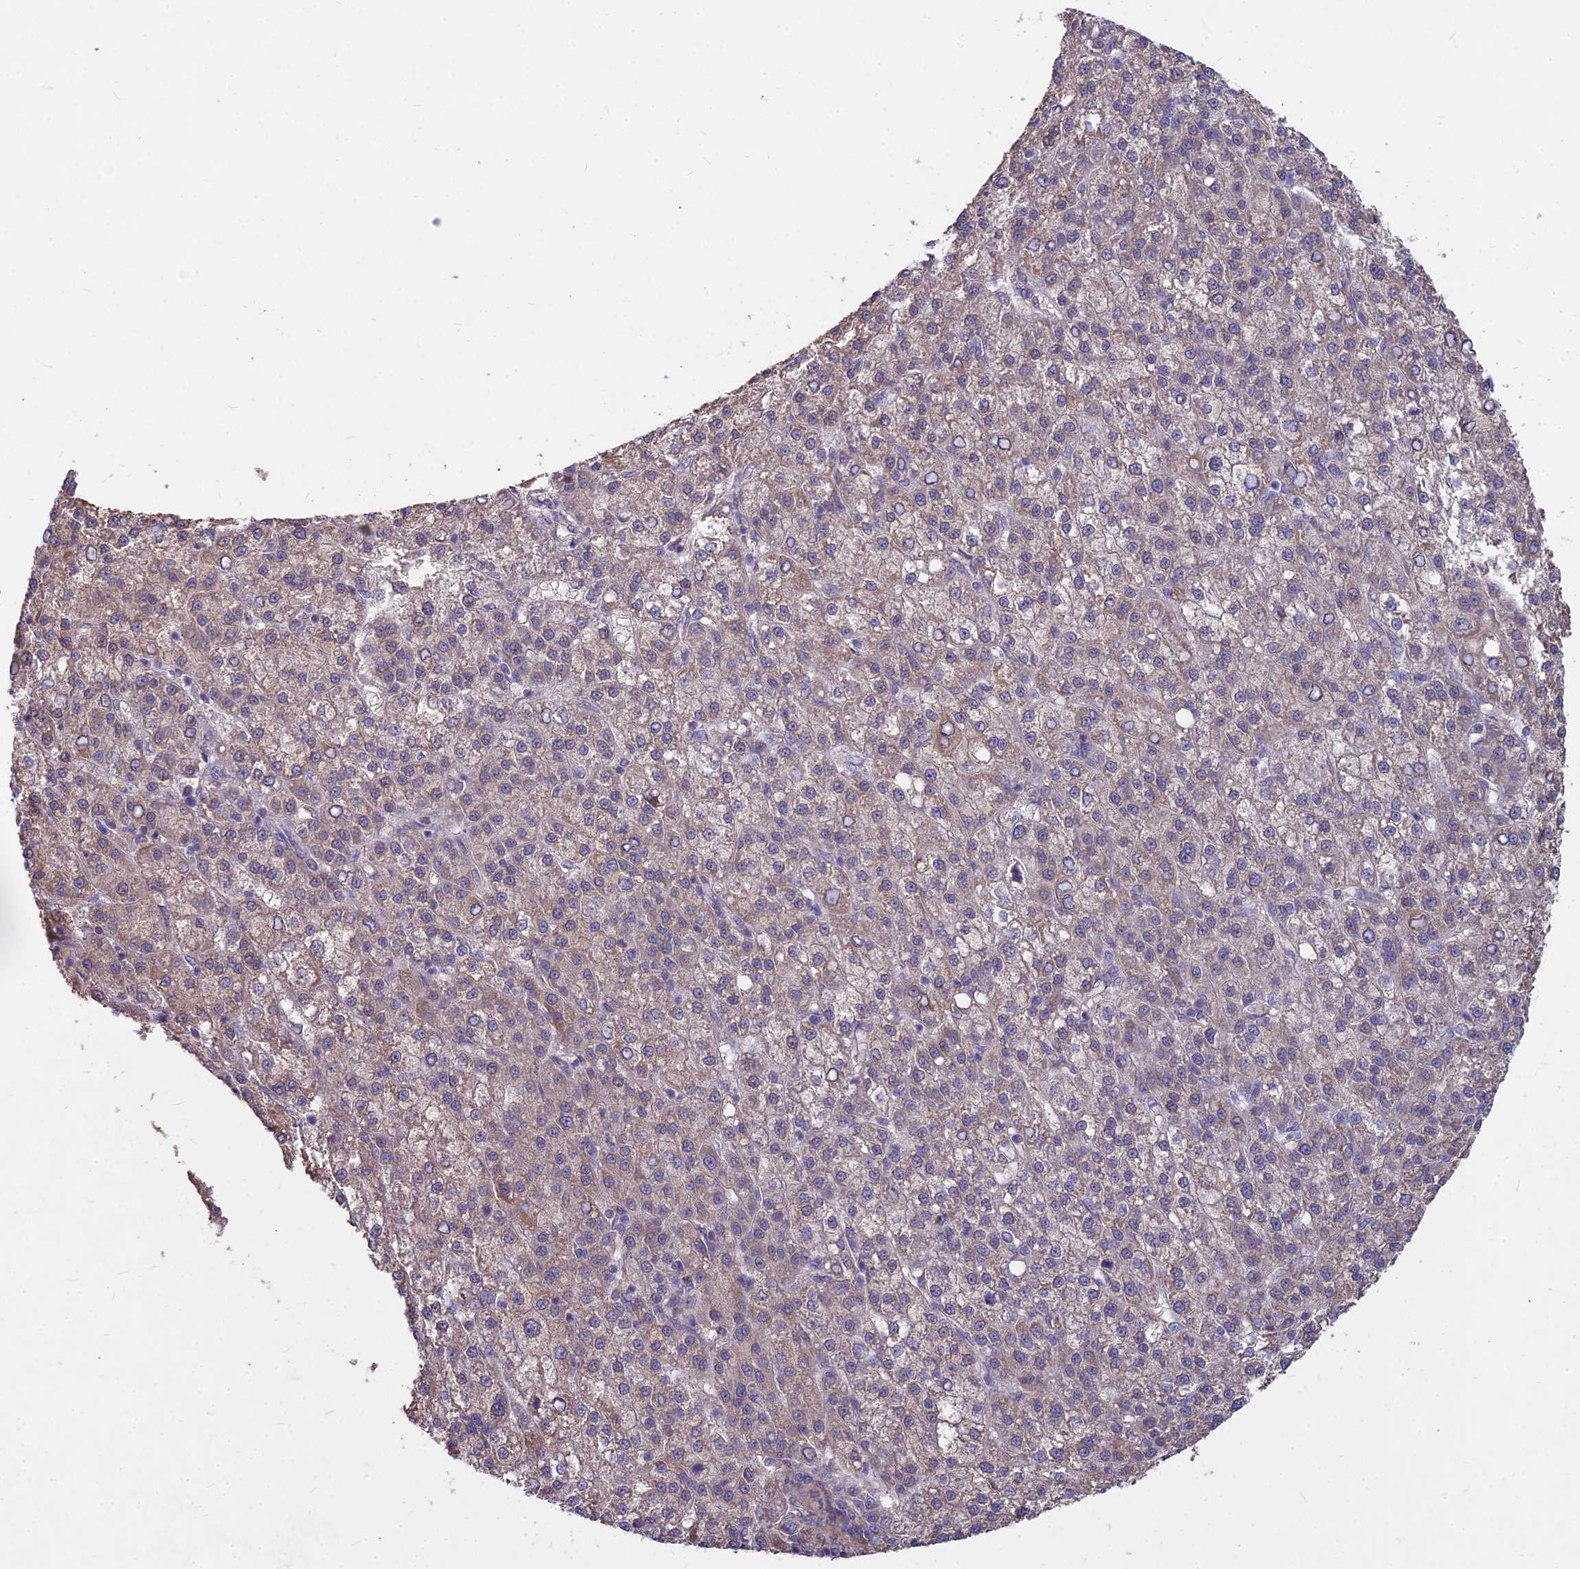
{"staining": {"intensity": "weak", "quantity": "25%-75%", "location": "cytoplasmic/membranous"}, "tissue": "liver cancer", "cell_type": "Tumor cells", "image_type": "cancer", "snomed": [{"axis": "morphology", "description": "Carcinoma, Hepatocellular, NOS"}, {"axis": "topography", "description": "Liver"}], "caption": "Tumor cells demonstrate weak cytoplasmic/membranous positivity in approximately 25%-75% of cells in liver cancer.", "gene": "MICU2", "patient": {"sex": "female", "age": 58}}